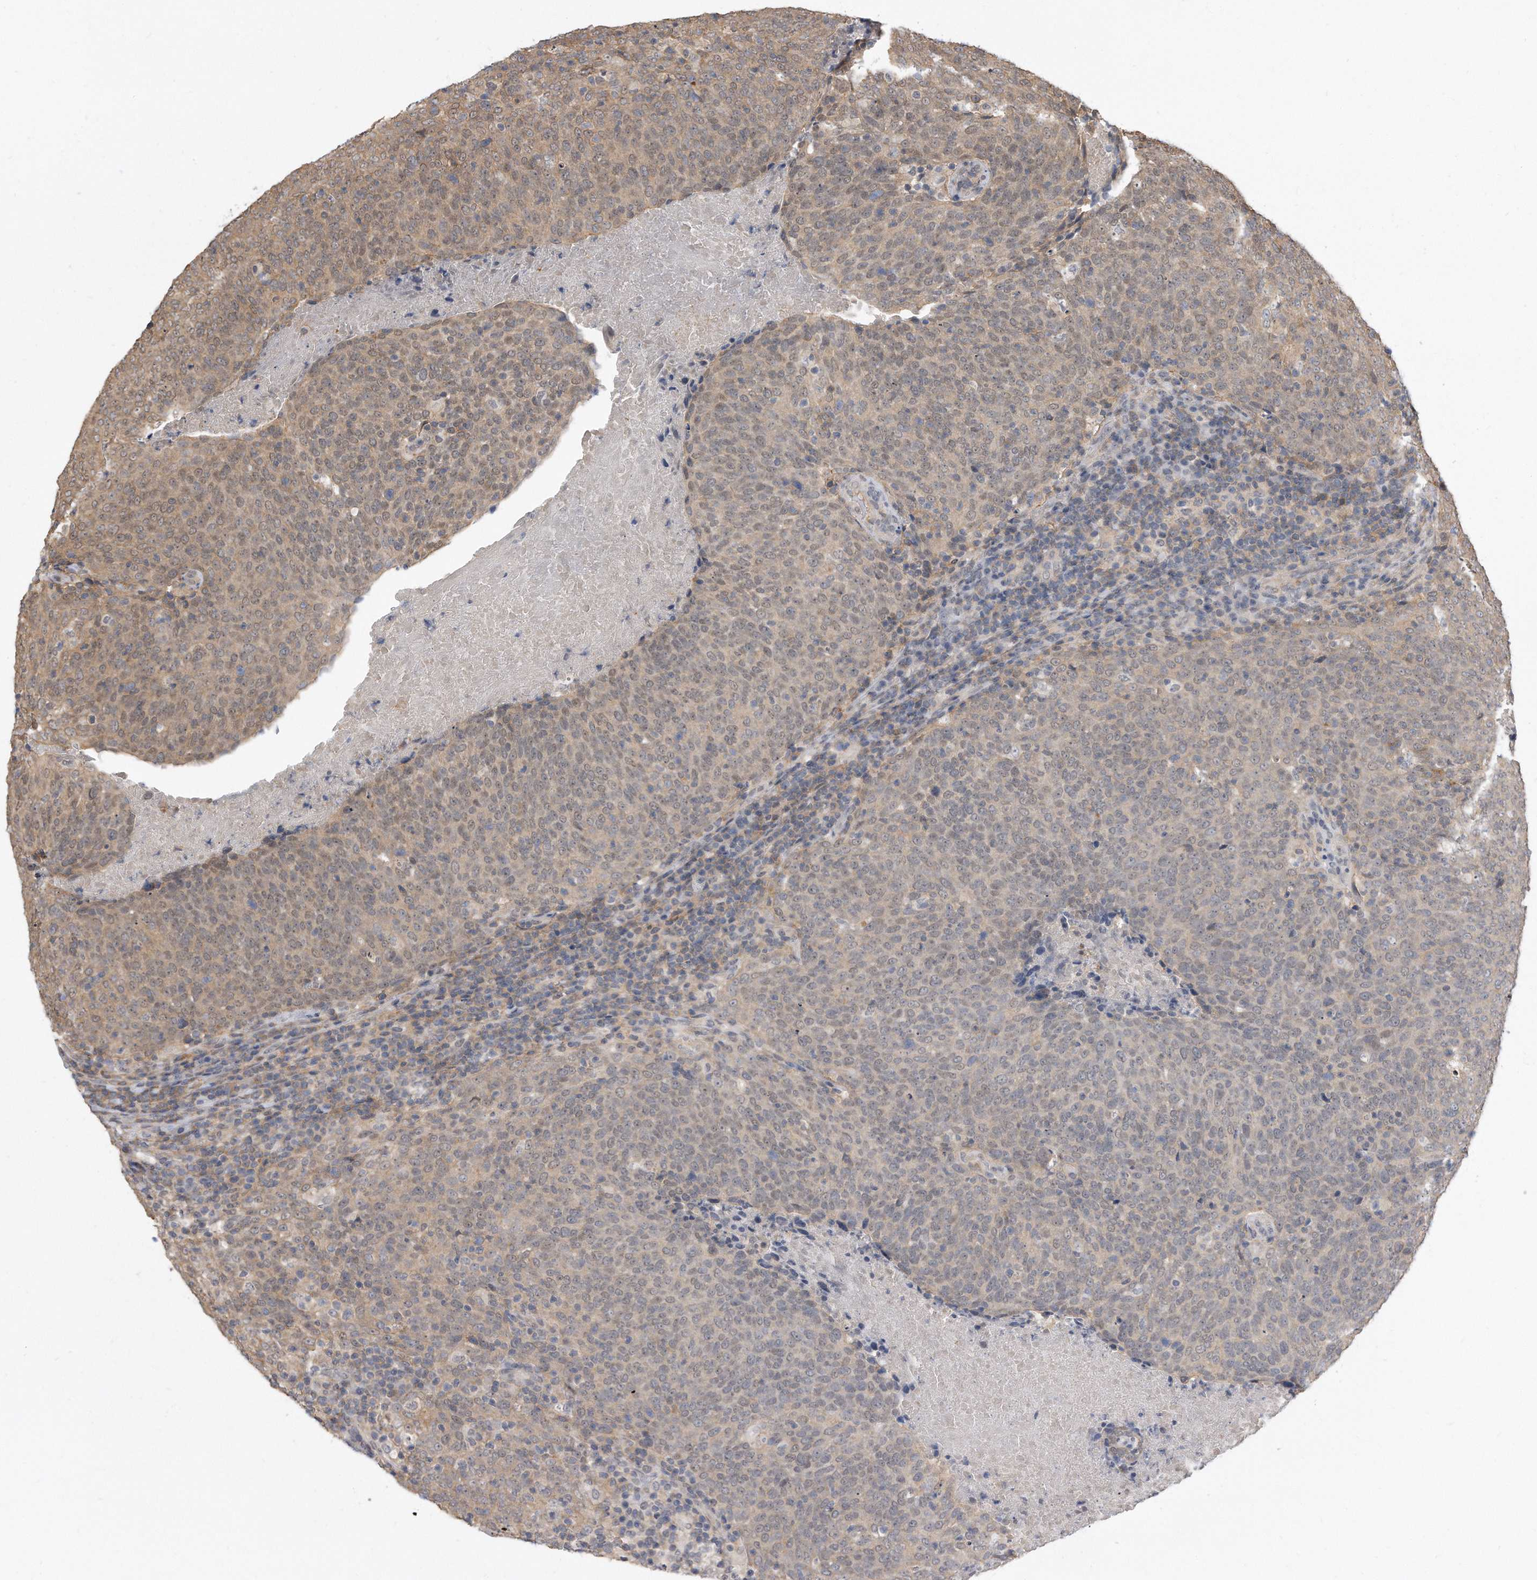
{"staining": {"intensity": "weak", "quantity": "25%-75%", "location": "cytoplasmic/membranous"}, "tissue": "head and neck cancer", "cell_type": "Tumor cells", "image_type": "cancer", "snomed": [{"axis": "morphology", "description": "Squamous cell carcinoma, NOS"}, {"axis": "morphology", "description": "Squamous cell carcinoma, metastatic, NOS"}, {"axis": "topography", "description": "Lymph node"}, {"axis": "topography", "description": "Head-Neck"}], "caption": "Head and neck metastatic squamous cell carcinoma stained with DAB (3,3'-diaminobenzidine) immunohistochemistry reveals low levels of weak cytoplasmic/membranous expression in about 25%-75% of tumor cells.", "gene": "TCP1", "patient": {"sex": "male", "age": 62}}